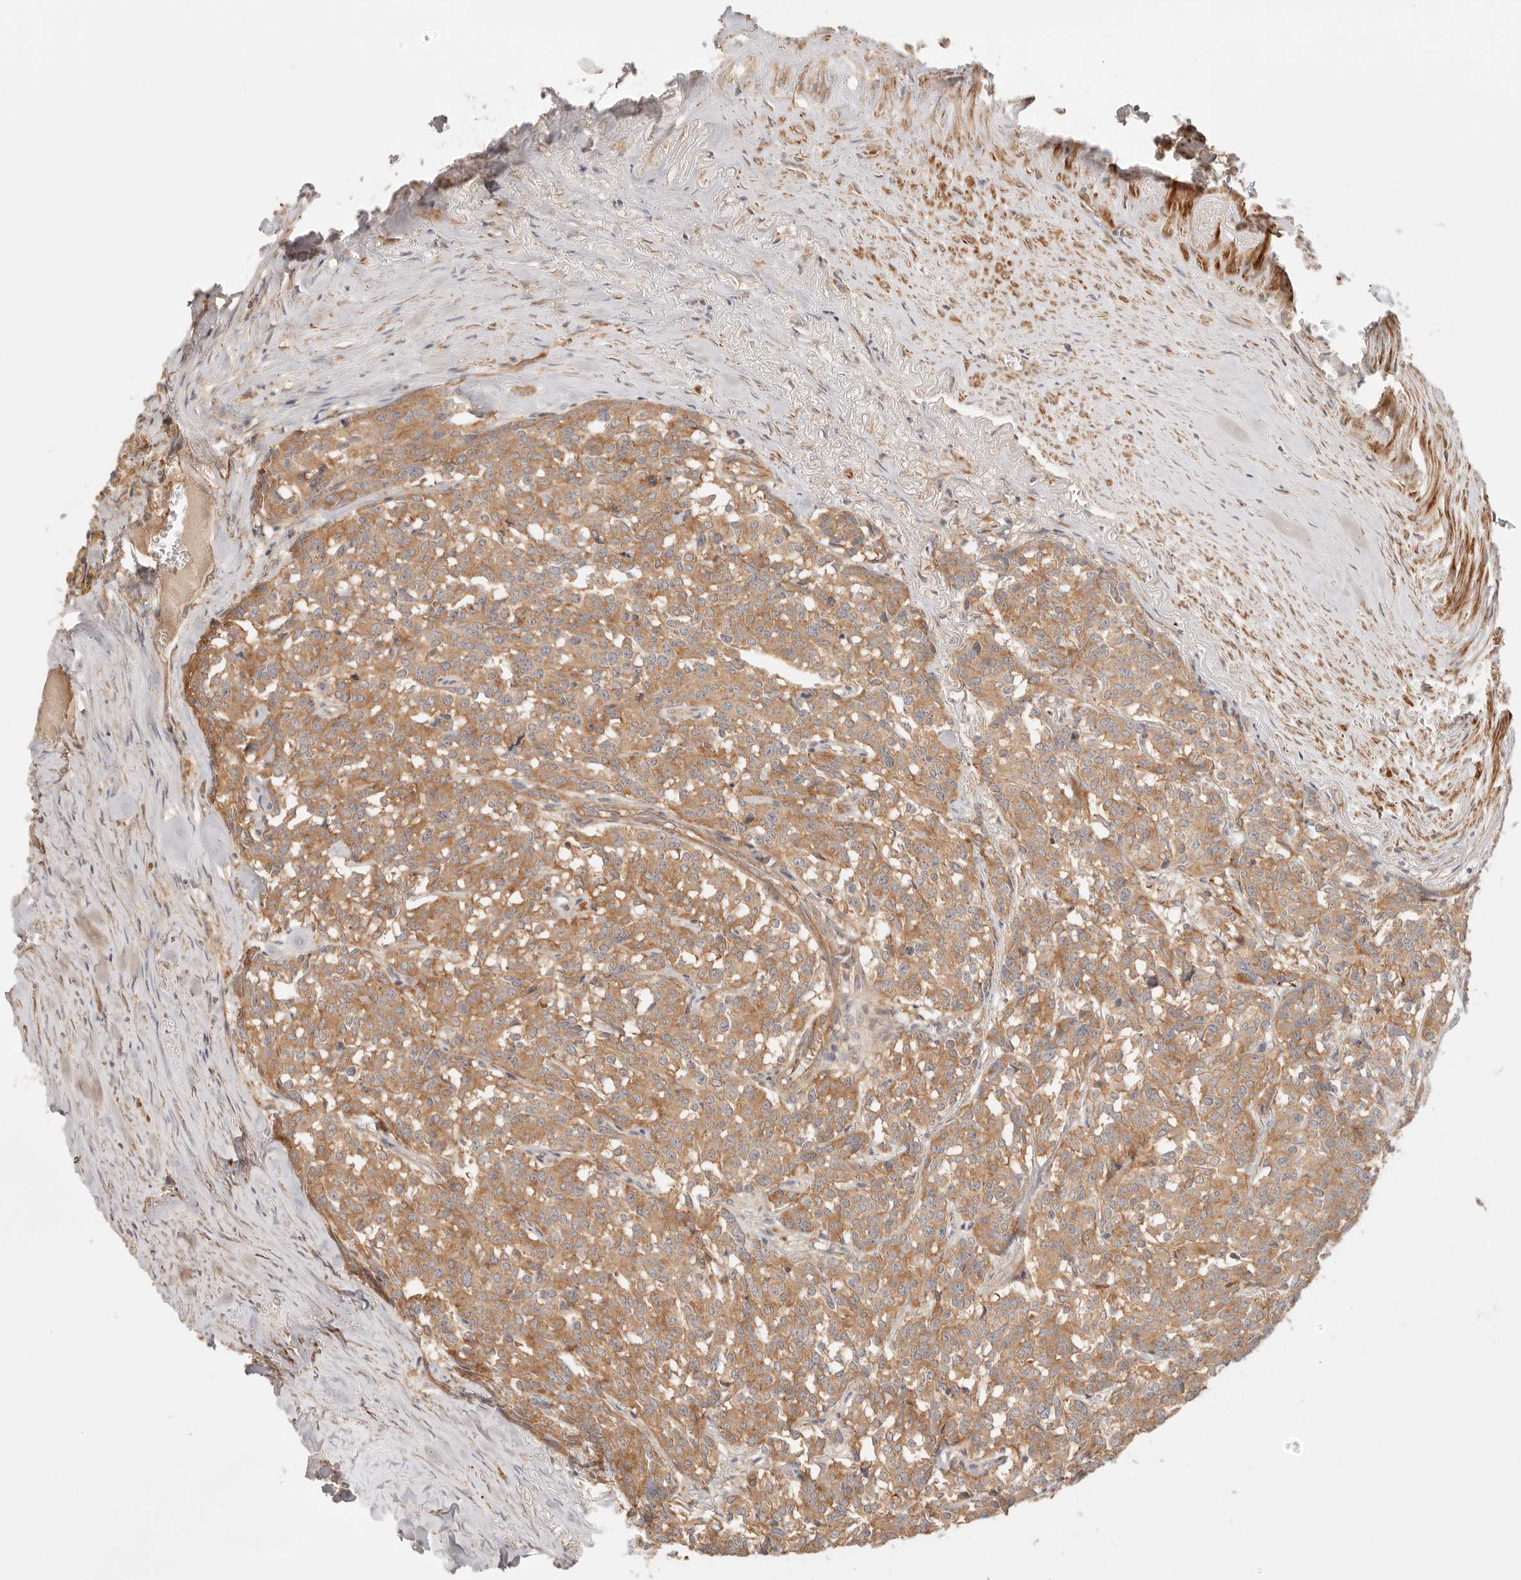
{"staining": {"intensity": "moderate", "quantity": ">75%", "location": "cytoplasmic/membranous"}, "tissue": "carcinoid", "cell_type": "Tumor cells", "image_type": "cancer", "snomed": [{"axis": "morphology", "description": "Carcinoid, malignant, NOS"}, {"axis": "topography", "description": "Lung"}], "caption": "Human carcinoid (malignant) stained with a protein marker exhibits moderate staining in tumor cells.", "gene": "IL1R2", "patient": {"sex": "female", "age": 46}}